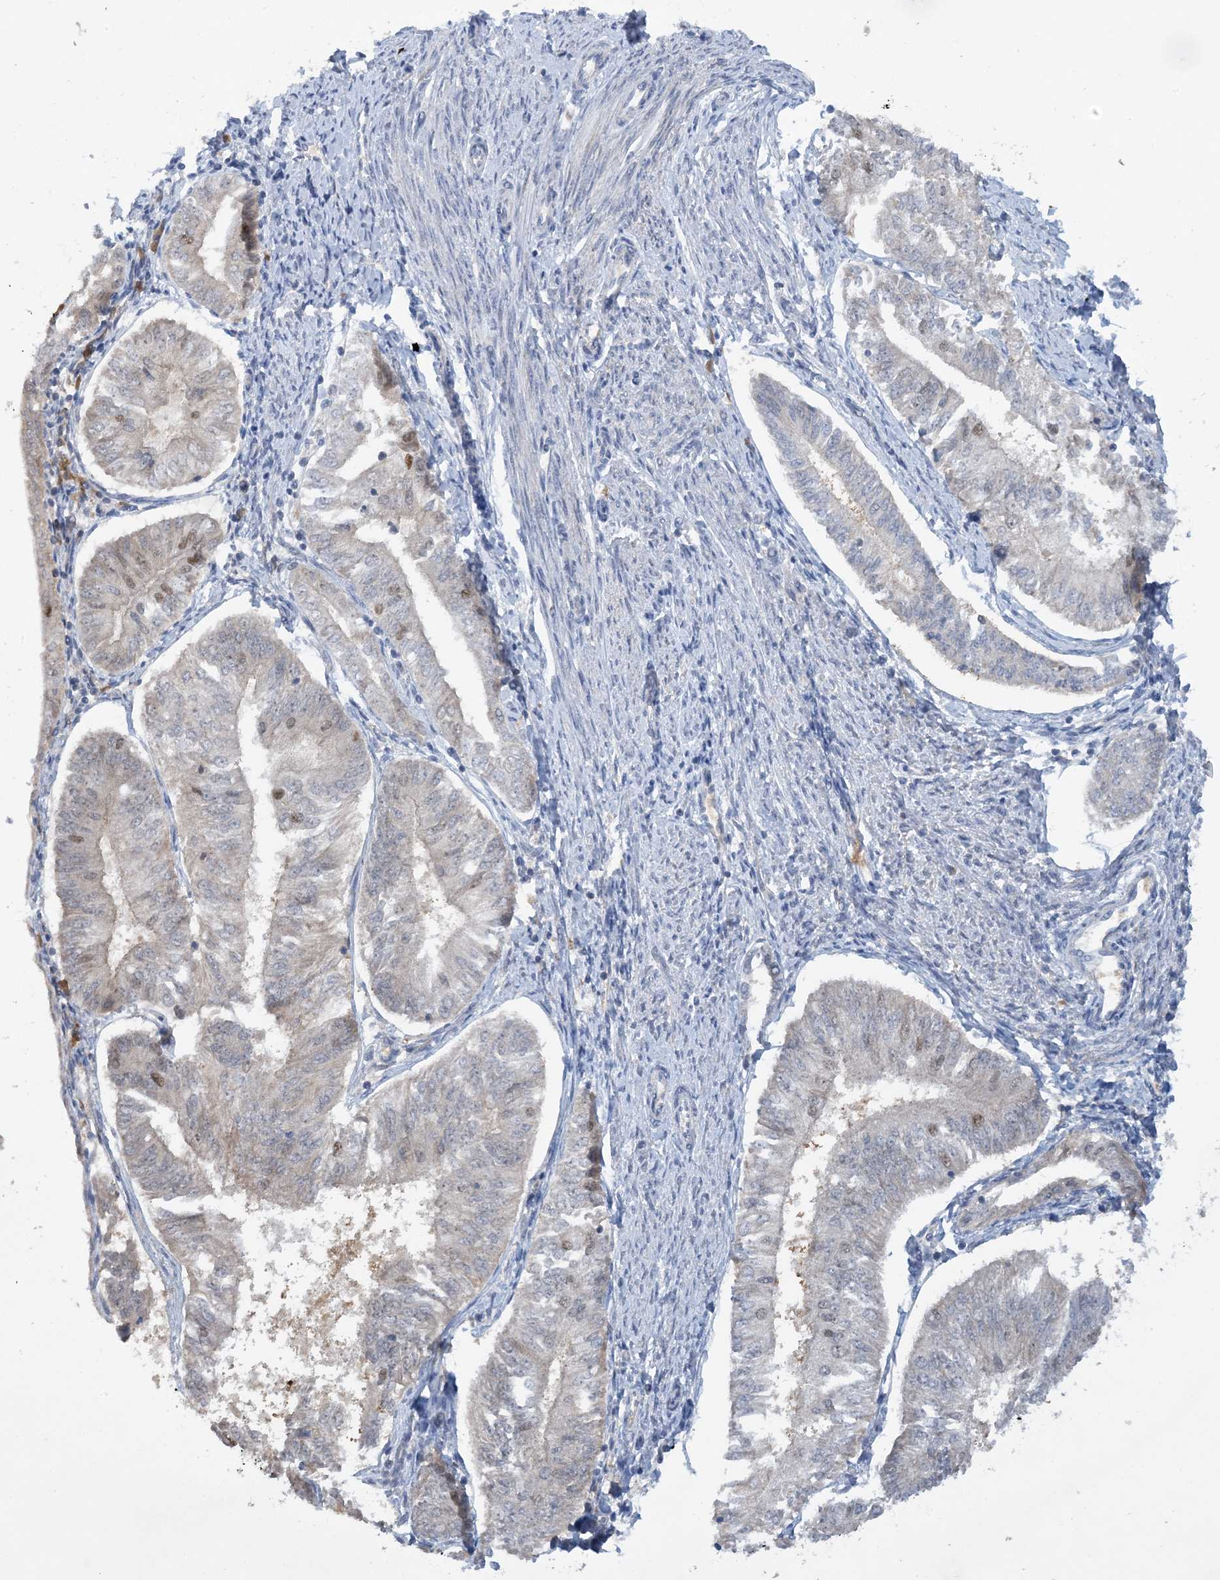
{"staining": {"intensity": "weak", "quantity": "<25%", "location": "nuclear"}, "tissue": "endometrial cancer", "cell_type": "Tumor cells", "image_type": "cancer", "snomed": [{"axis": "morphology", "description": "Adenocarcinoma, NOS"}, {"axis": "topography", "description": "Endometrium"}], "caption": "The immunohistochemistry (IHC) image has no significant expression in tumor cells of endometrial cancer tissue. The staining is performed using DAB (3,3'-diaminobenzidine) brown chromogen with nuclei counter-stained in using hematoxylin.", "gene": "UBE2E1", "patient": {"sex": "female", "age": 58}}